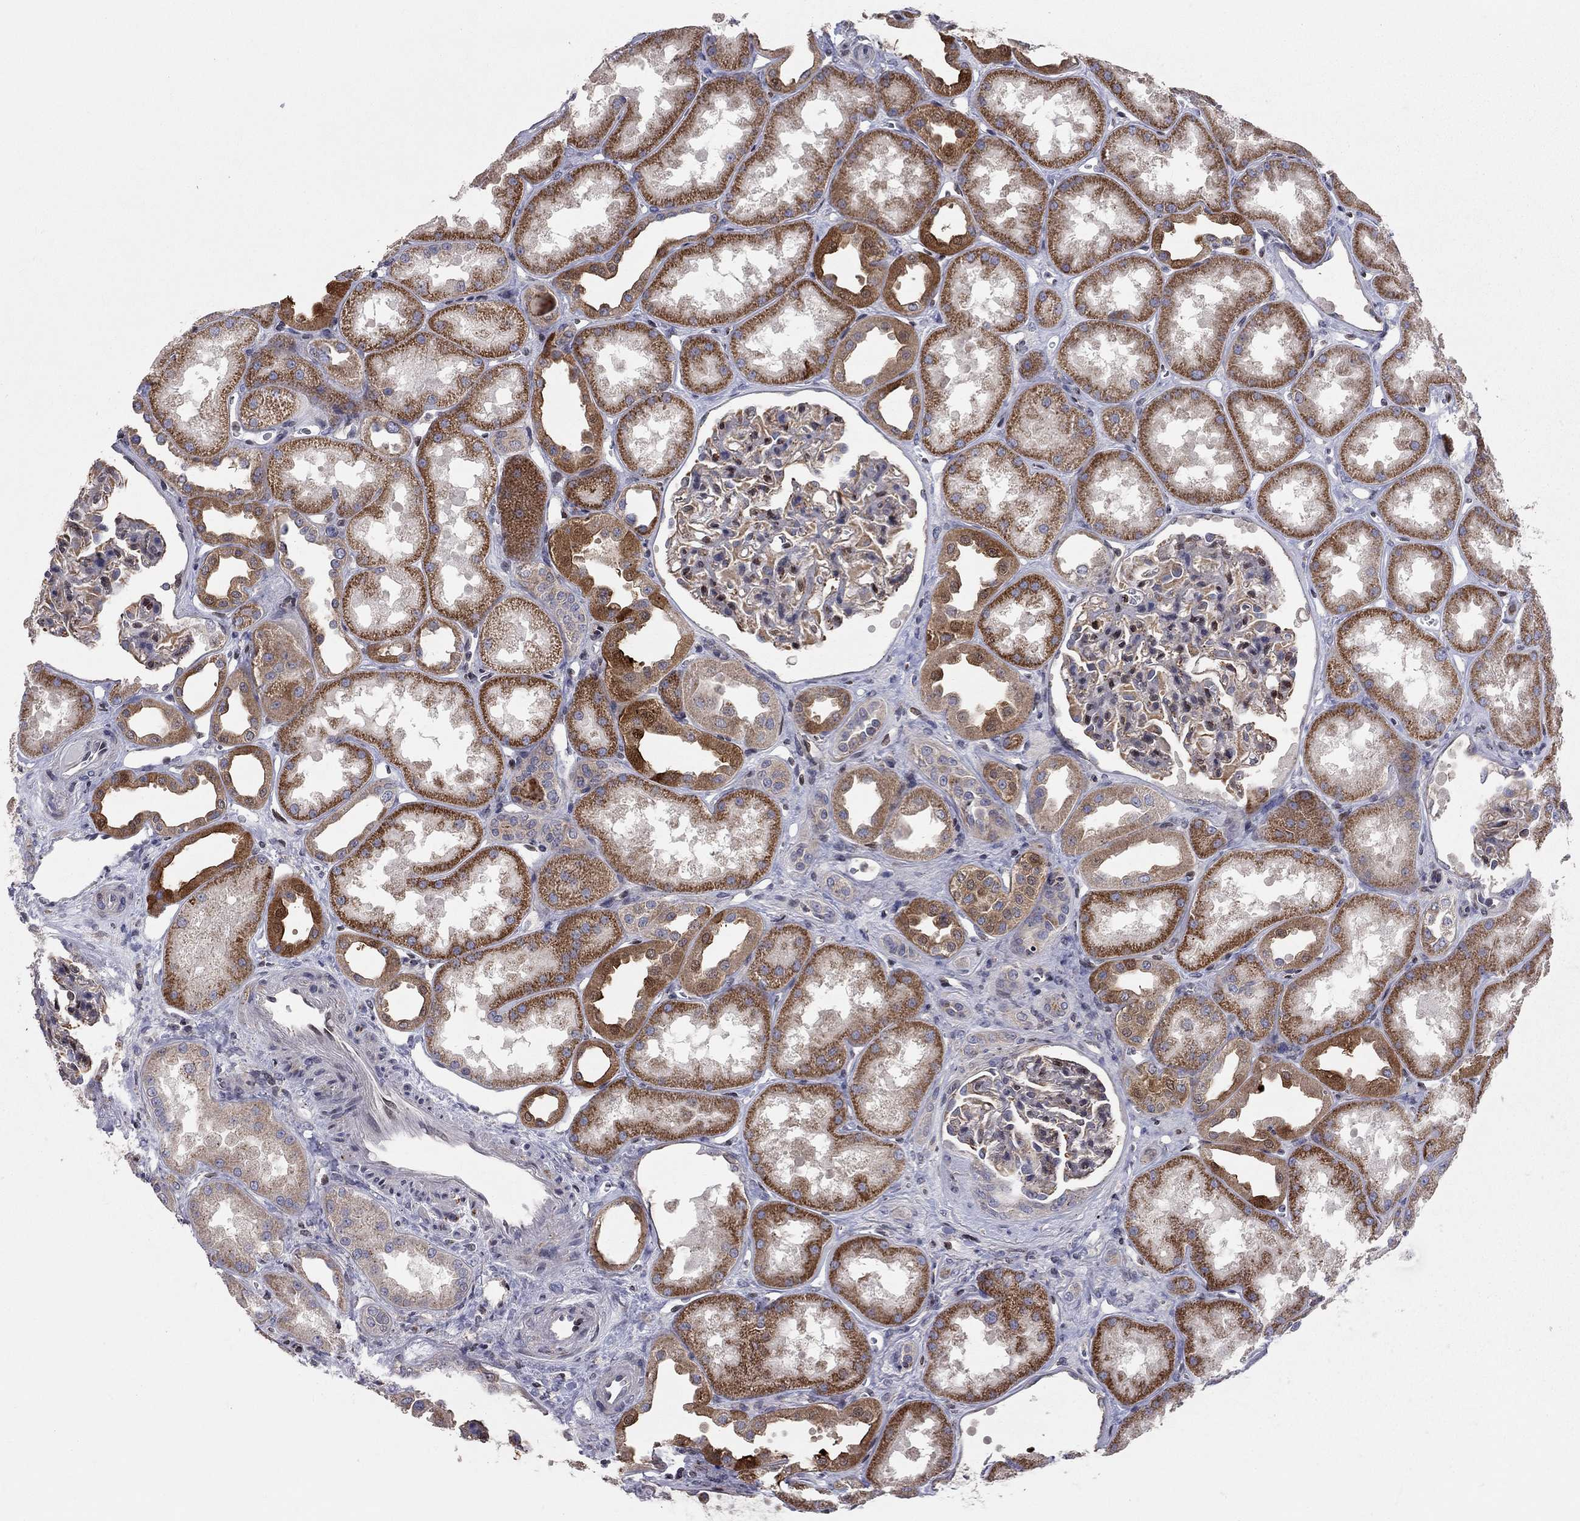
{"staining": {"intensity": "weak", "quantity": "25%-75%", "location": "cytoplasmic/membranous"}, "tissue": "kidney", "cell_type": "Cells in glomeruli", "image_type": "normal", "snomed": [{"axis": "morphology", "description": "Normal tissue, NOS"}, {"axis": "topography", "description": "Kidney"}], "caption": "This histopathology image exhibits normal kidney stained with immunohistochemistry to label a protein in brown. The cytoplasmic/membranous of cells in glomeruli show weak positivity for the protein. Nuclei are counter-stained blue.", "gene": "ERN2", "patient": {"sex": "male", "age": 61}}